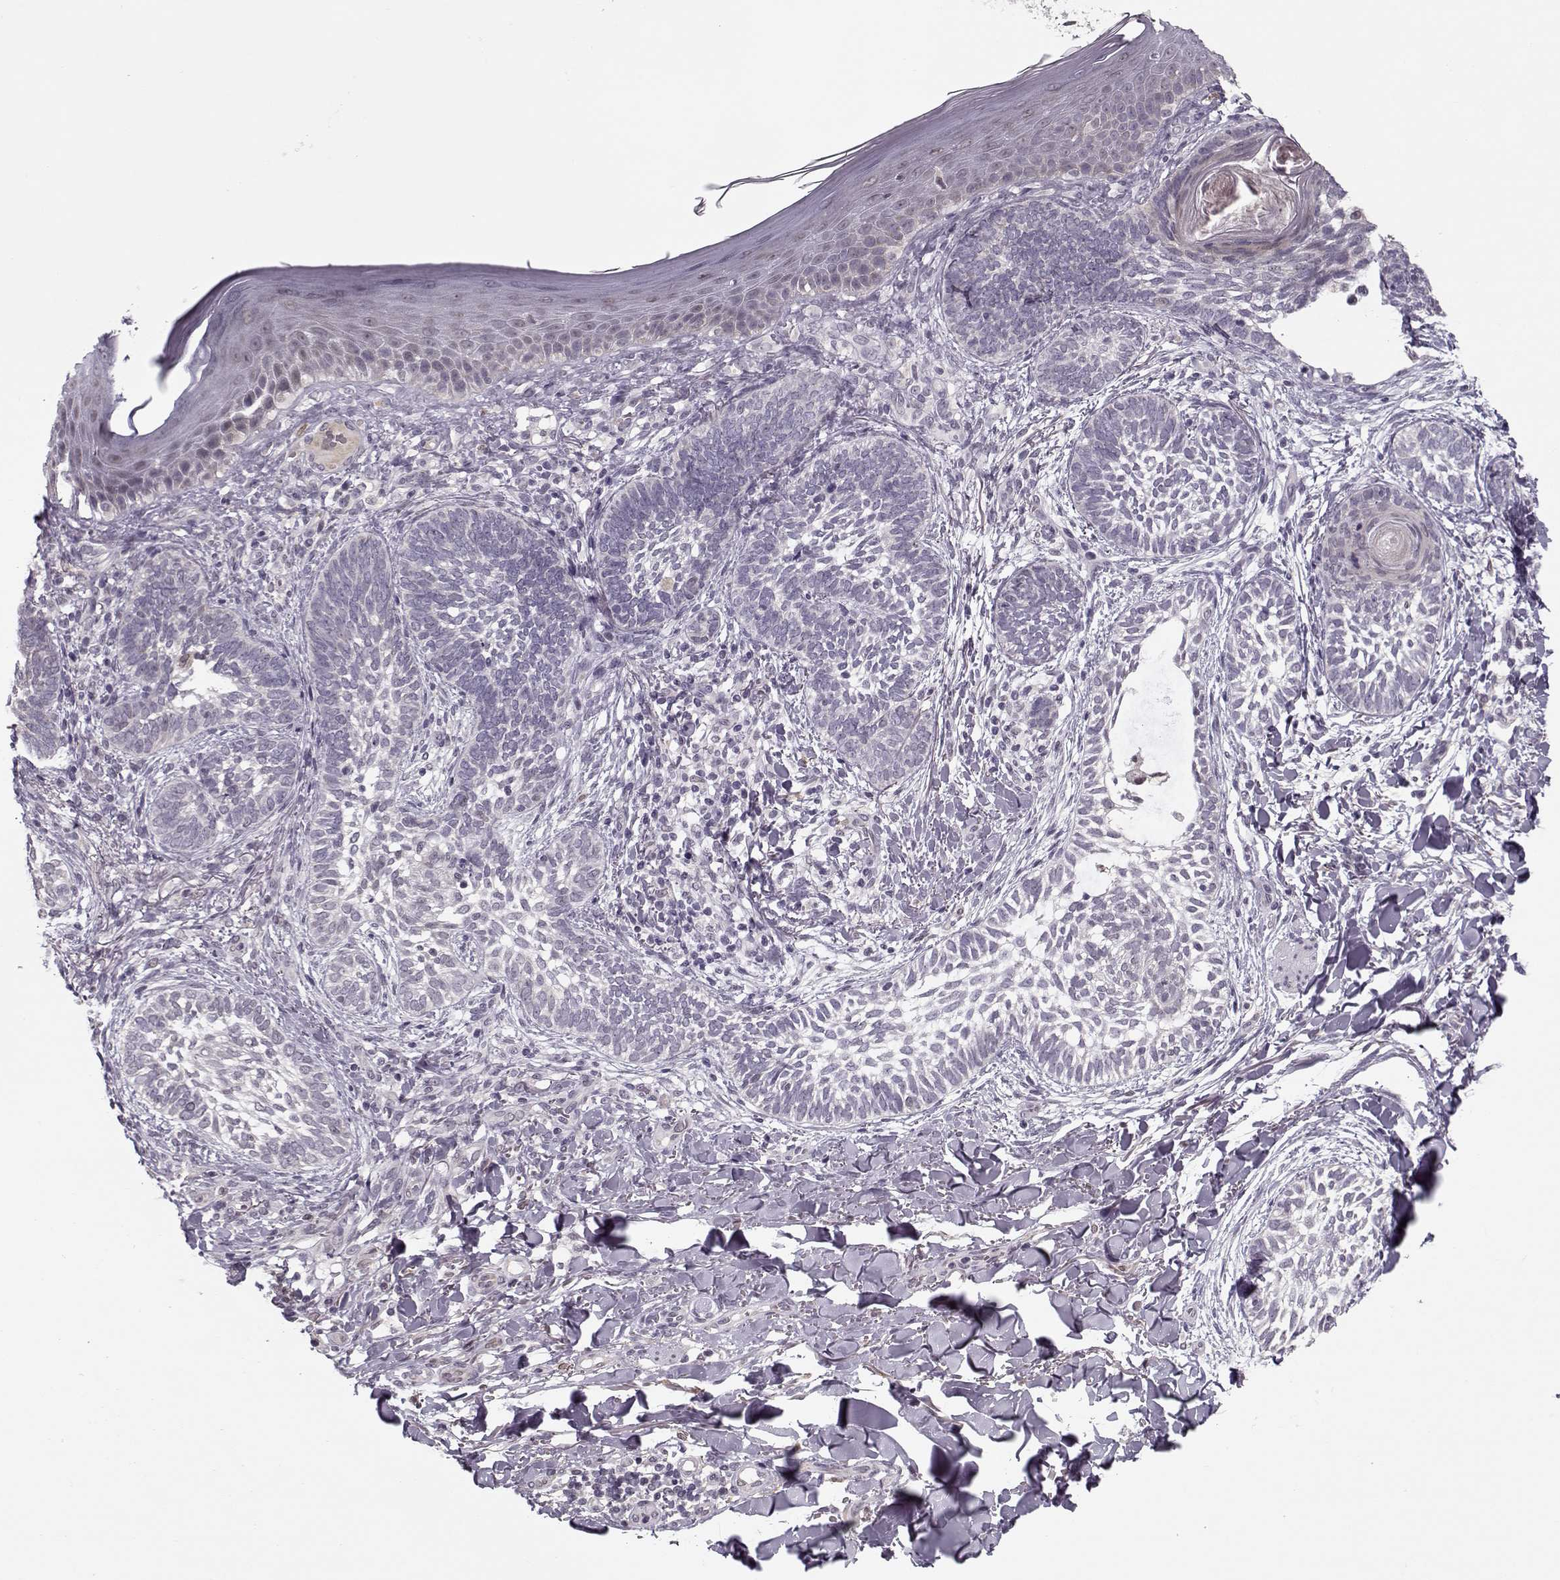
{"staining": {"intensity": "negative", "quantity": "none", "location": "none"}, "tissue": "skin cancer", "cell_type": "Tumor cells", "image_type": "cancer", "snomed": [{"axis": "morphology", "description": "Normal tissue, NOS"}, {"axis": "morphology", "description": "Basal cell carcinoma"}, {"axis": "topography", "description": "Skin"}], "caption": "Skin cancer stained for a protein using immunohistochemistry exhibits no staining tumor cells.", "gene": "DNAI3", "patient": {"sex": "male", "age": 46}}